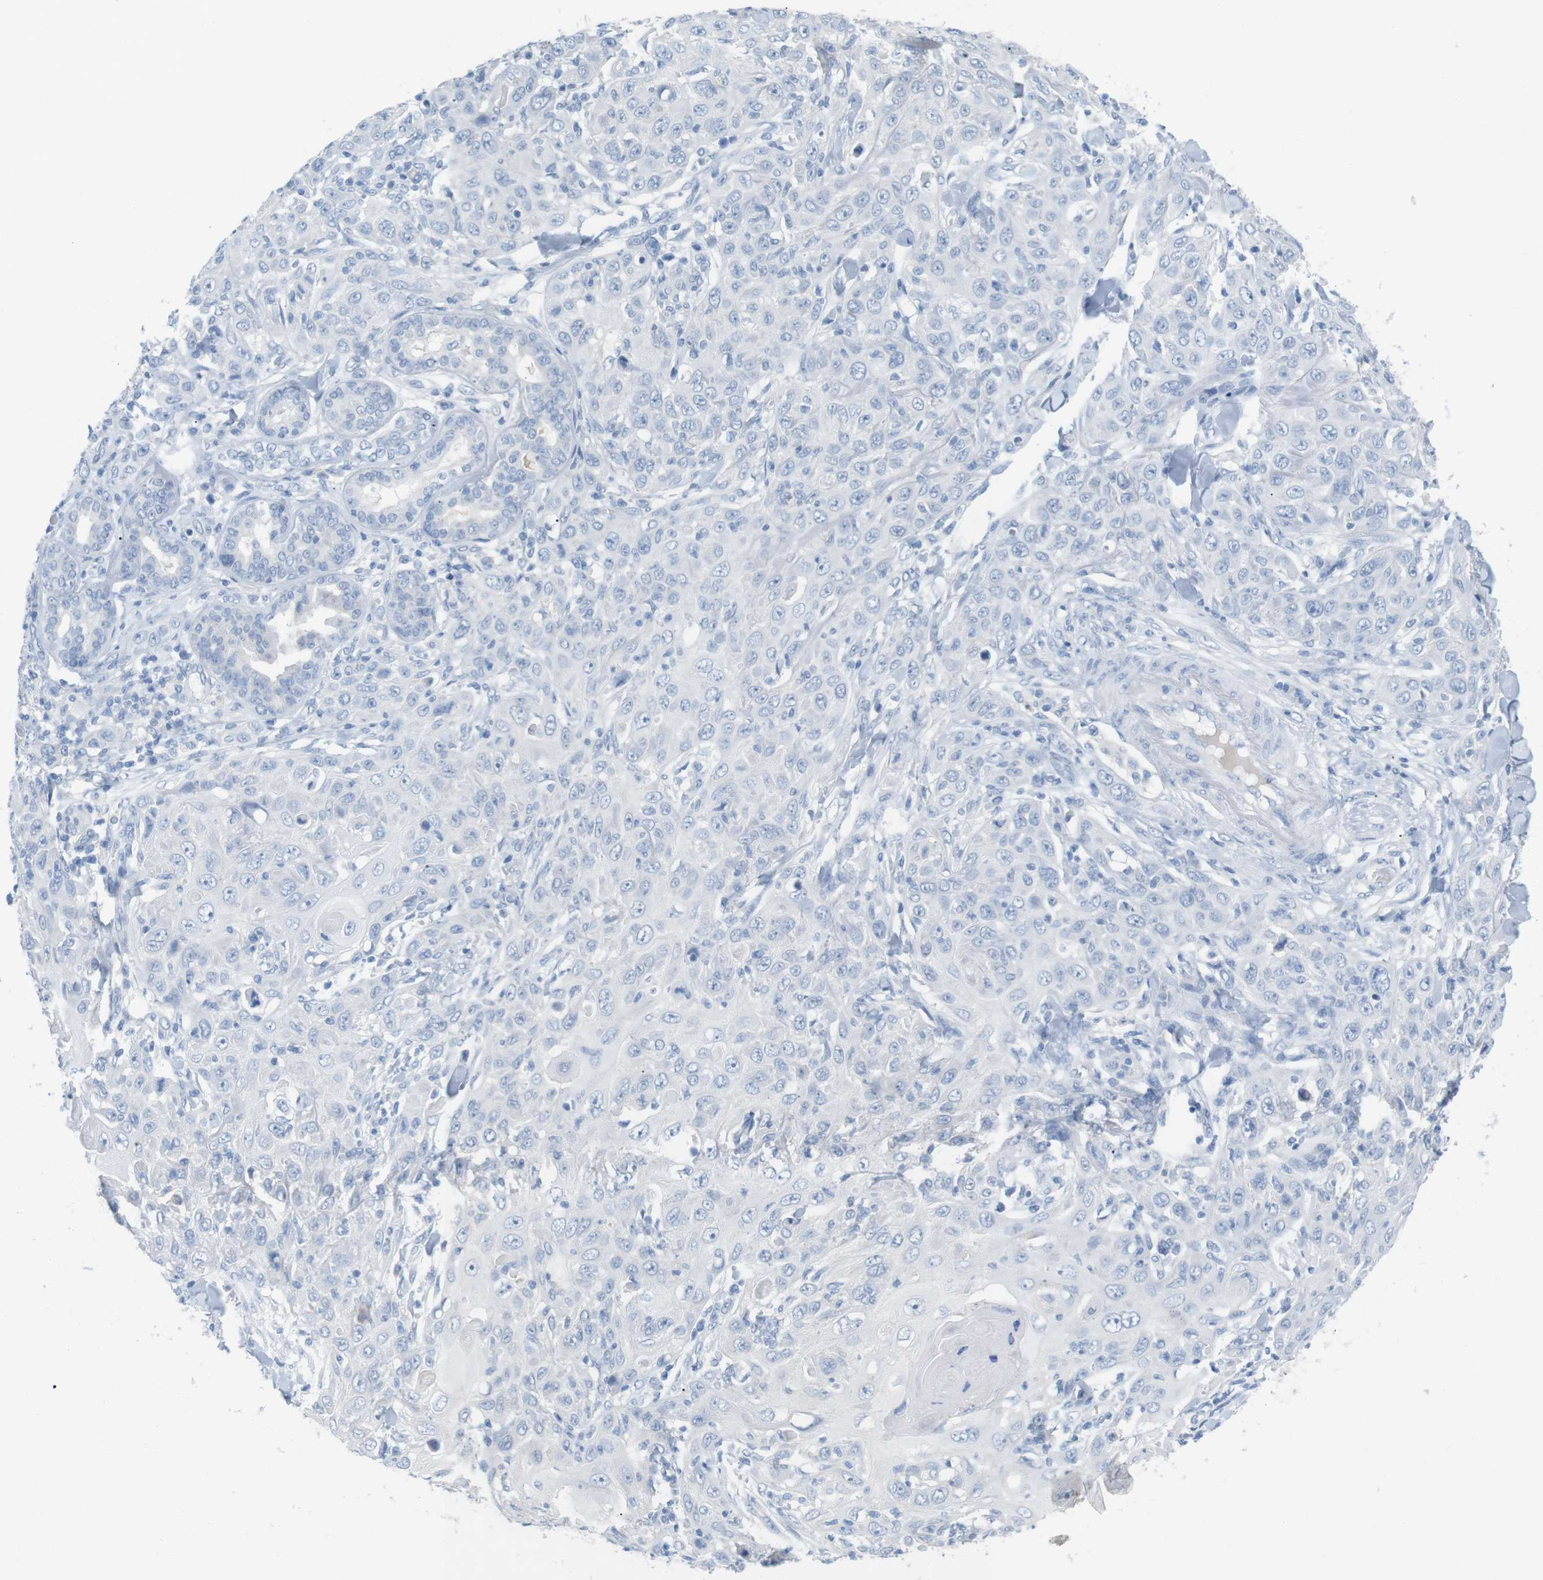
{"staining": {"intensity": "negative", "quantity": "none", "location": "none"}, "tissue": "skin cancer", "cell_type": "Tumor cells", "image_type": "cancer", "snomed": [{"axis": "morphology", "description": "Squamous cell carcinoma, NOS"}, {"axis": "topography", "description": "Skin"}], "caption": "Tumor cells show no significant positivity in skin squamous cell carcinoma.", "gene": "HBG2", "patient": {"sex": "female", "age": 88}}